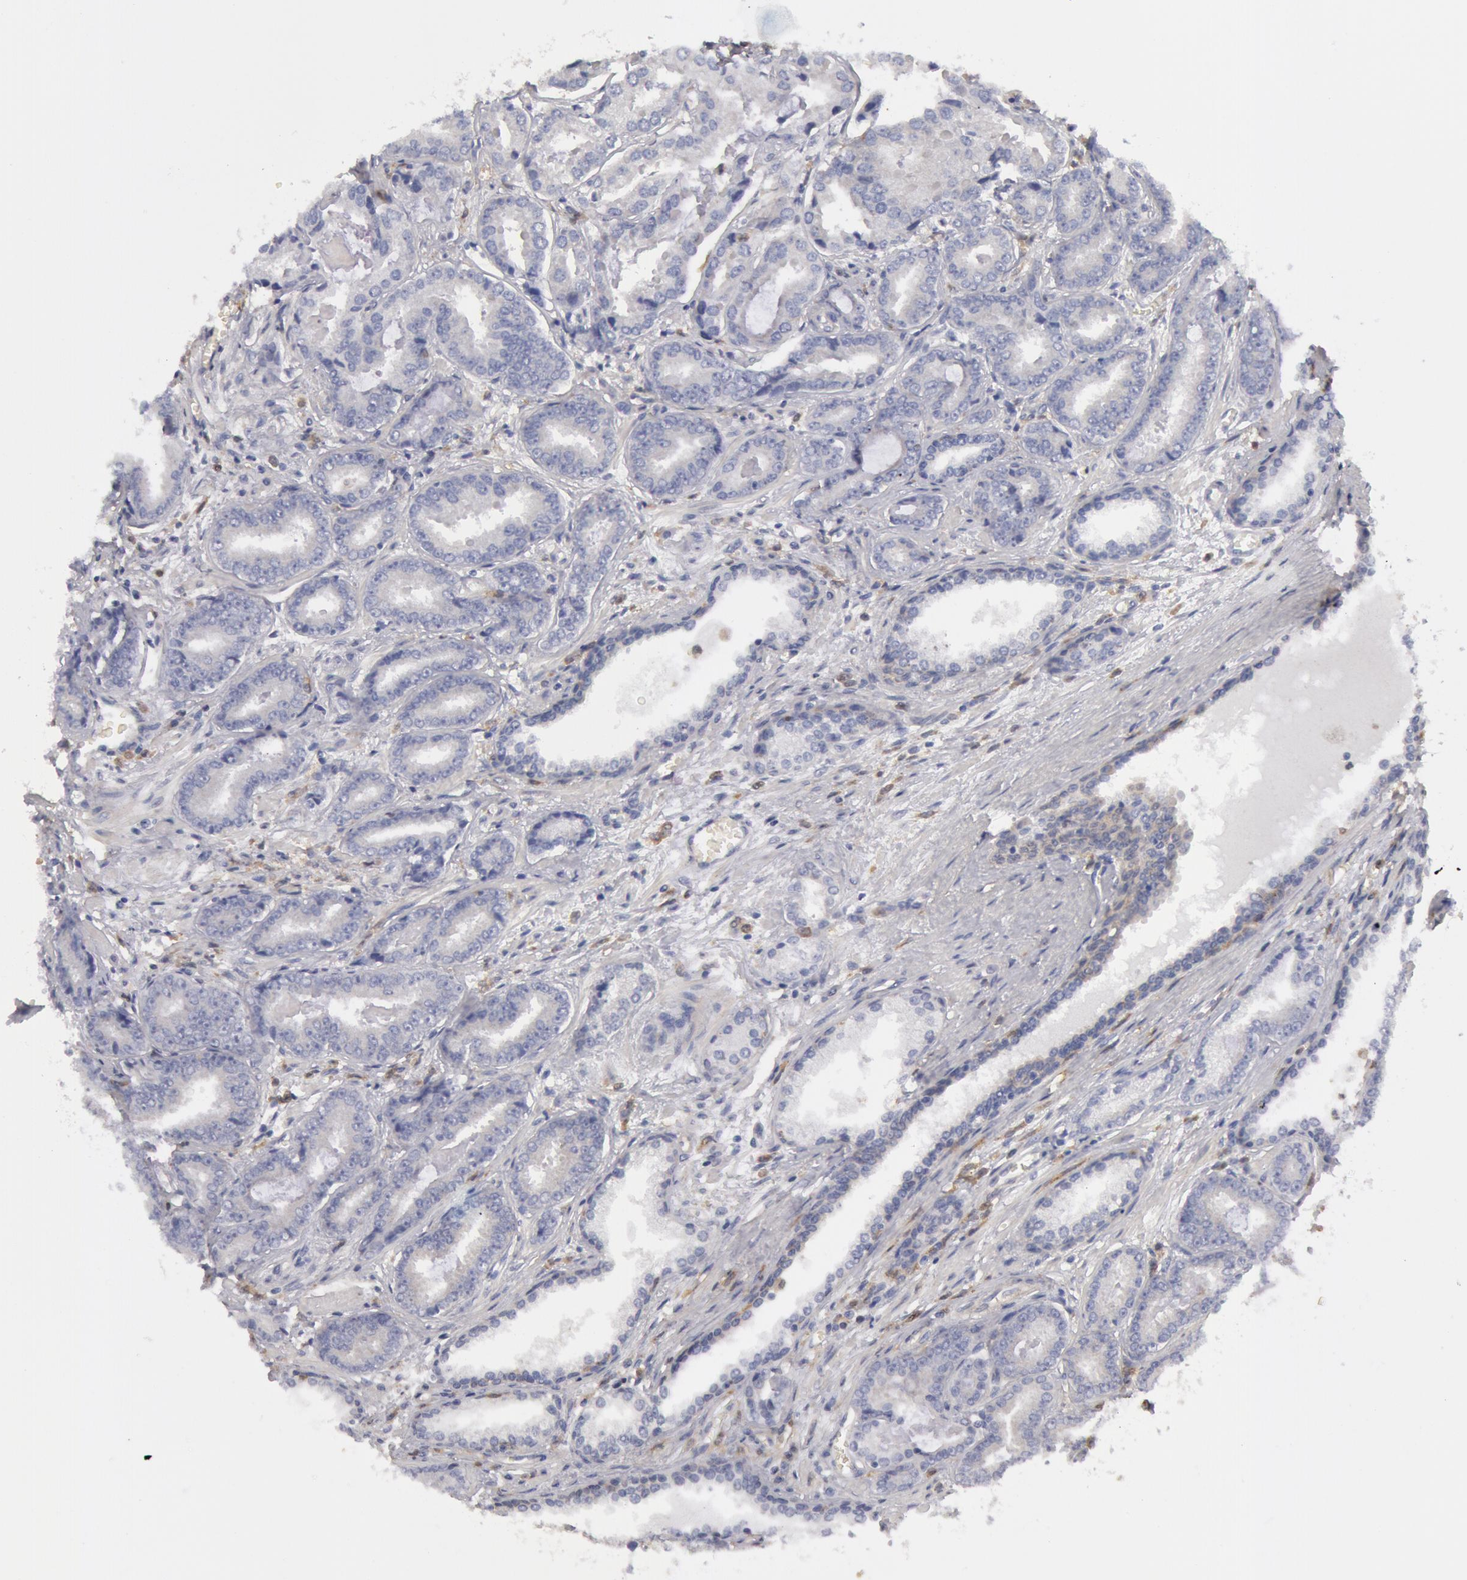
{"staining": {"intensity": "negative", "quantity": "none", "location": "none"}, "tissue": "prostate cancer", "cell_type": "Tumor cells", "image_type": "cancer", "snomed": [{"axis": "morphology", "description": "Adenocarcinoma, Low grade"}, {"axis": "topography", "description": "Prostate"}], "caption": "Immunohistochemical staining of prostate cancer reveals no significant expression in tumor cells.", "gene": "SYK", "patient": {"sex": "male", "age": 65}}